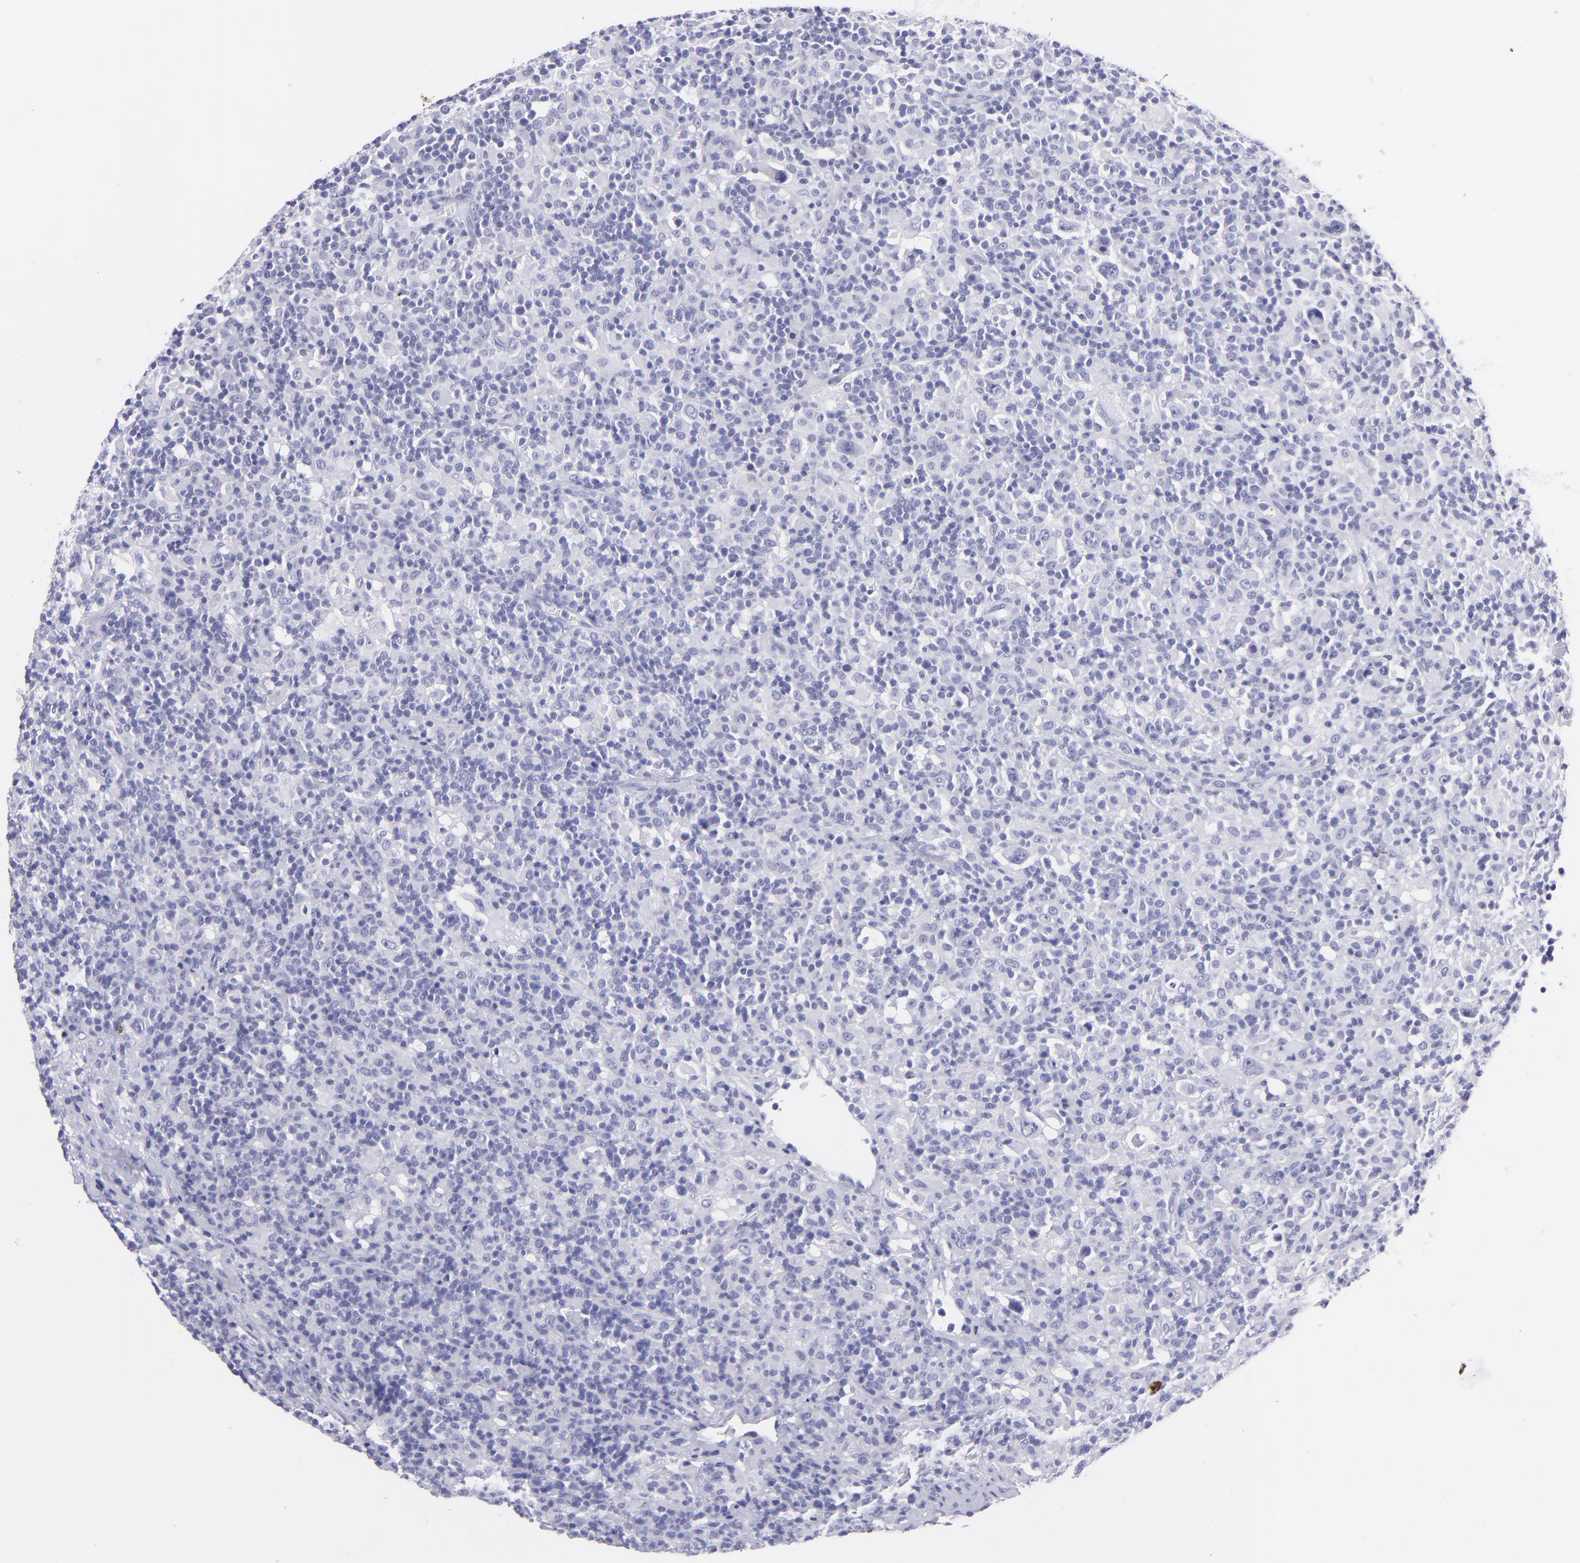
{"staining": {"intensity": "negative", "quantity": "none", "location": "none"}, "tissue": "lymphoma", "cell_type": "Tumor cells", "image_type": "cancer", "snomed": [{"axis": "morphology", "description": "Hodgkin's disease, NOS"}, {"axis": "topography", "description": "Lymph node"}], "caption": "IHC of human Hodgkin's disease exhibits no expression in tumor cells.", "gene": "PIP", "patient": {"sex": "male", "age": 46}}